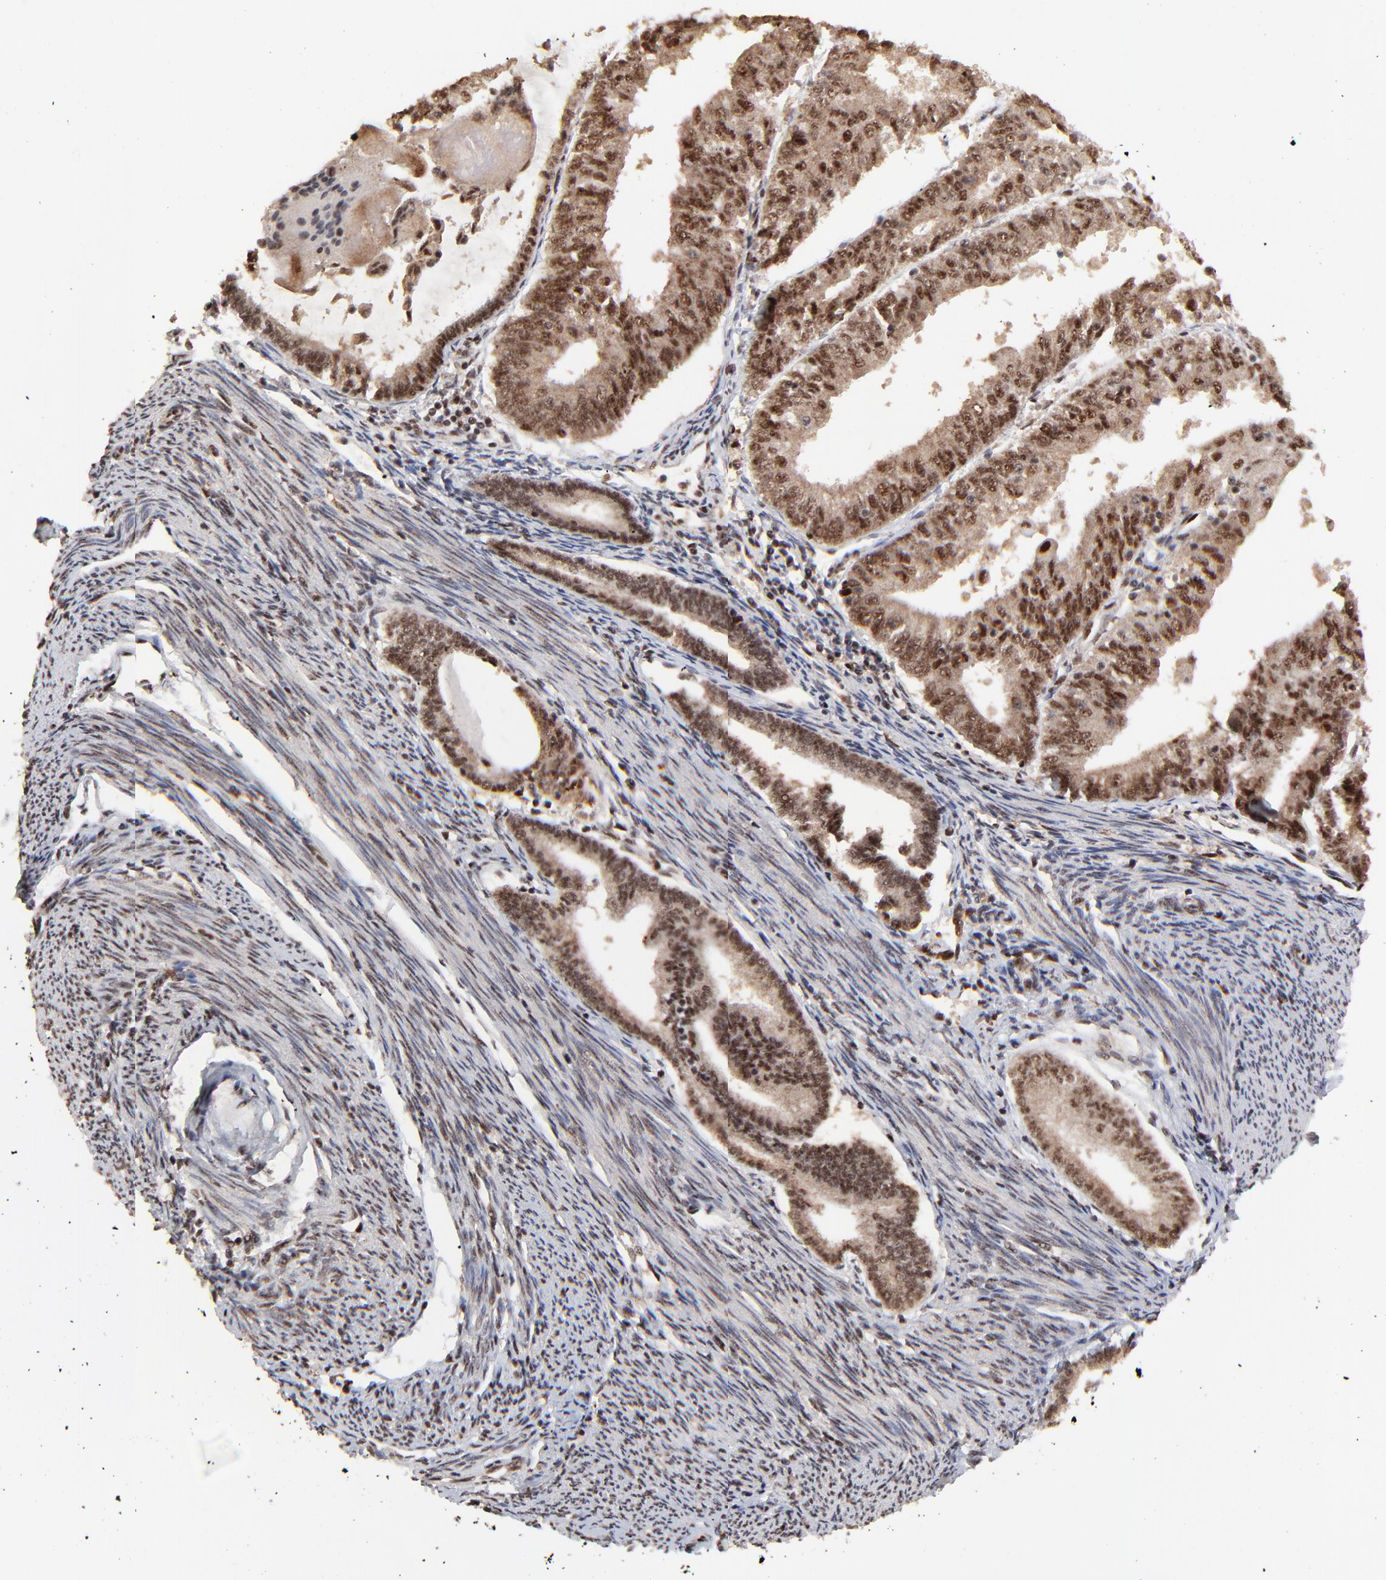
{"staining": {"intensity": "moderate", "quantity": ">75%", "location": "nuclear"}, "tissue": "endometrial cancer", "cell_type": "Tumor cells", "image_type": "cancer", "snomed": [{"axis": "morphology", "description": "Adenocarcinoma, NOS"}, {"axis": "topography", "description": "Endometrium"}], "caption": "Immunohistochemical staining of endometrial cancer (adenocarcinoma) displays moderate nuclear protein staining in about >75% of tumor cells. The protein is stained brown, and the nuclei are stained in blue (DAB (3,3'-diaminobenzidine) IHC with brightfield microscopy, high magnification).", "gene": "RBM22", "patient": {"sex": "female", "age": 79}}